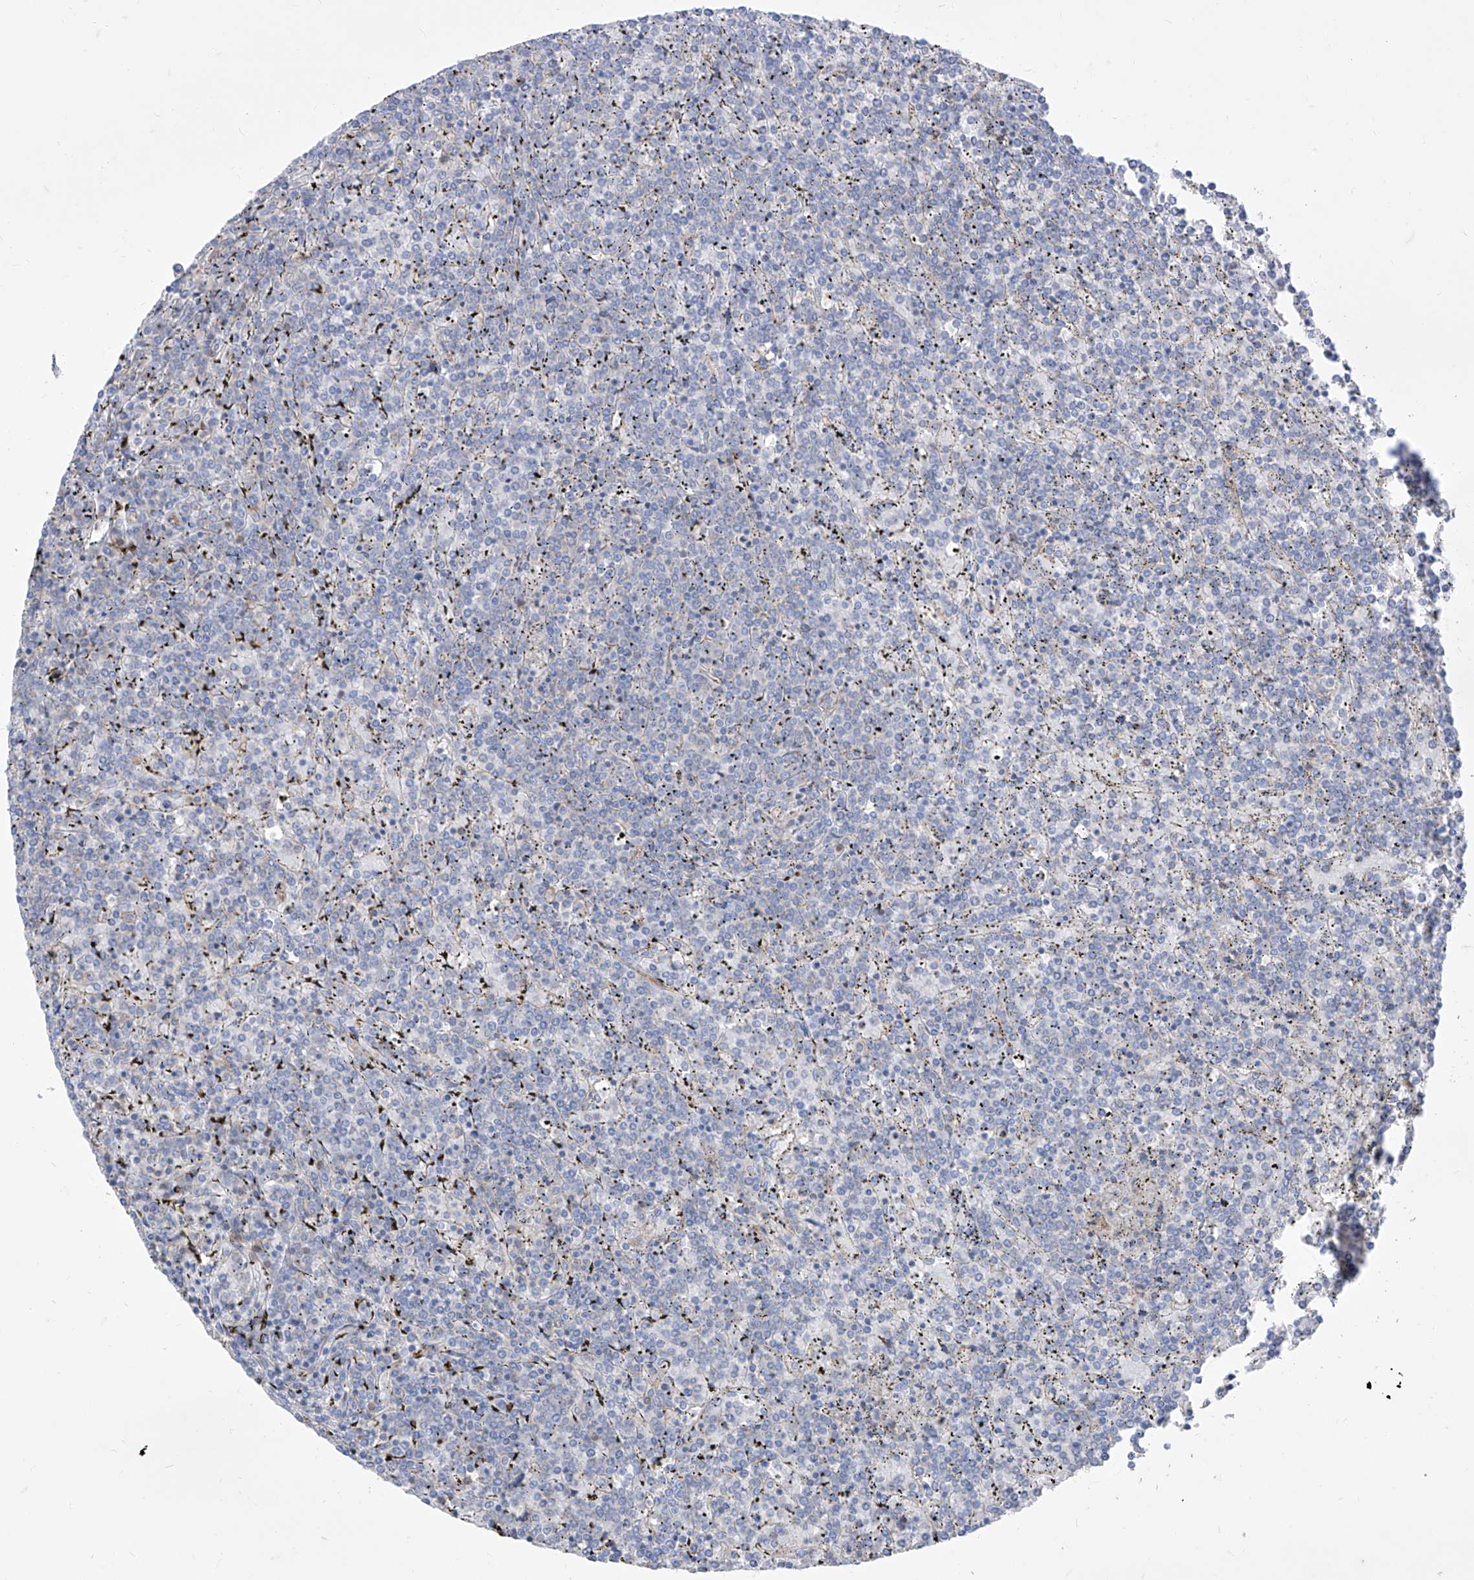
{"staining": {"intensity": "negative", "quantity": "none", "location": "none"}, "tissue": "lymphoma", "cell_type": "Tumor cells", "image_type": "cancer", "snomed": [{"axis": "morphology", "description": "Malignant lymphoma, non-Hodgkin's type, Low grade"}, {"axis": "topography", "description": "Spleen"}], "caption": "A histopathology image of lymphoma stained for a protein demonstrates no brown staining in tumor cells.", "gene": "C1orf74", "patient": {"sex": "female", "age": 19}}